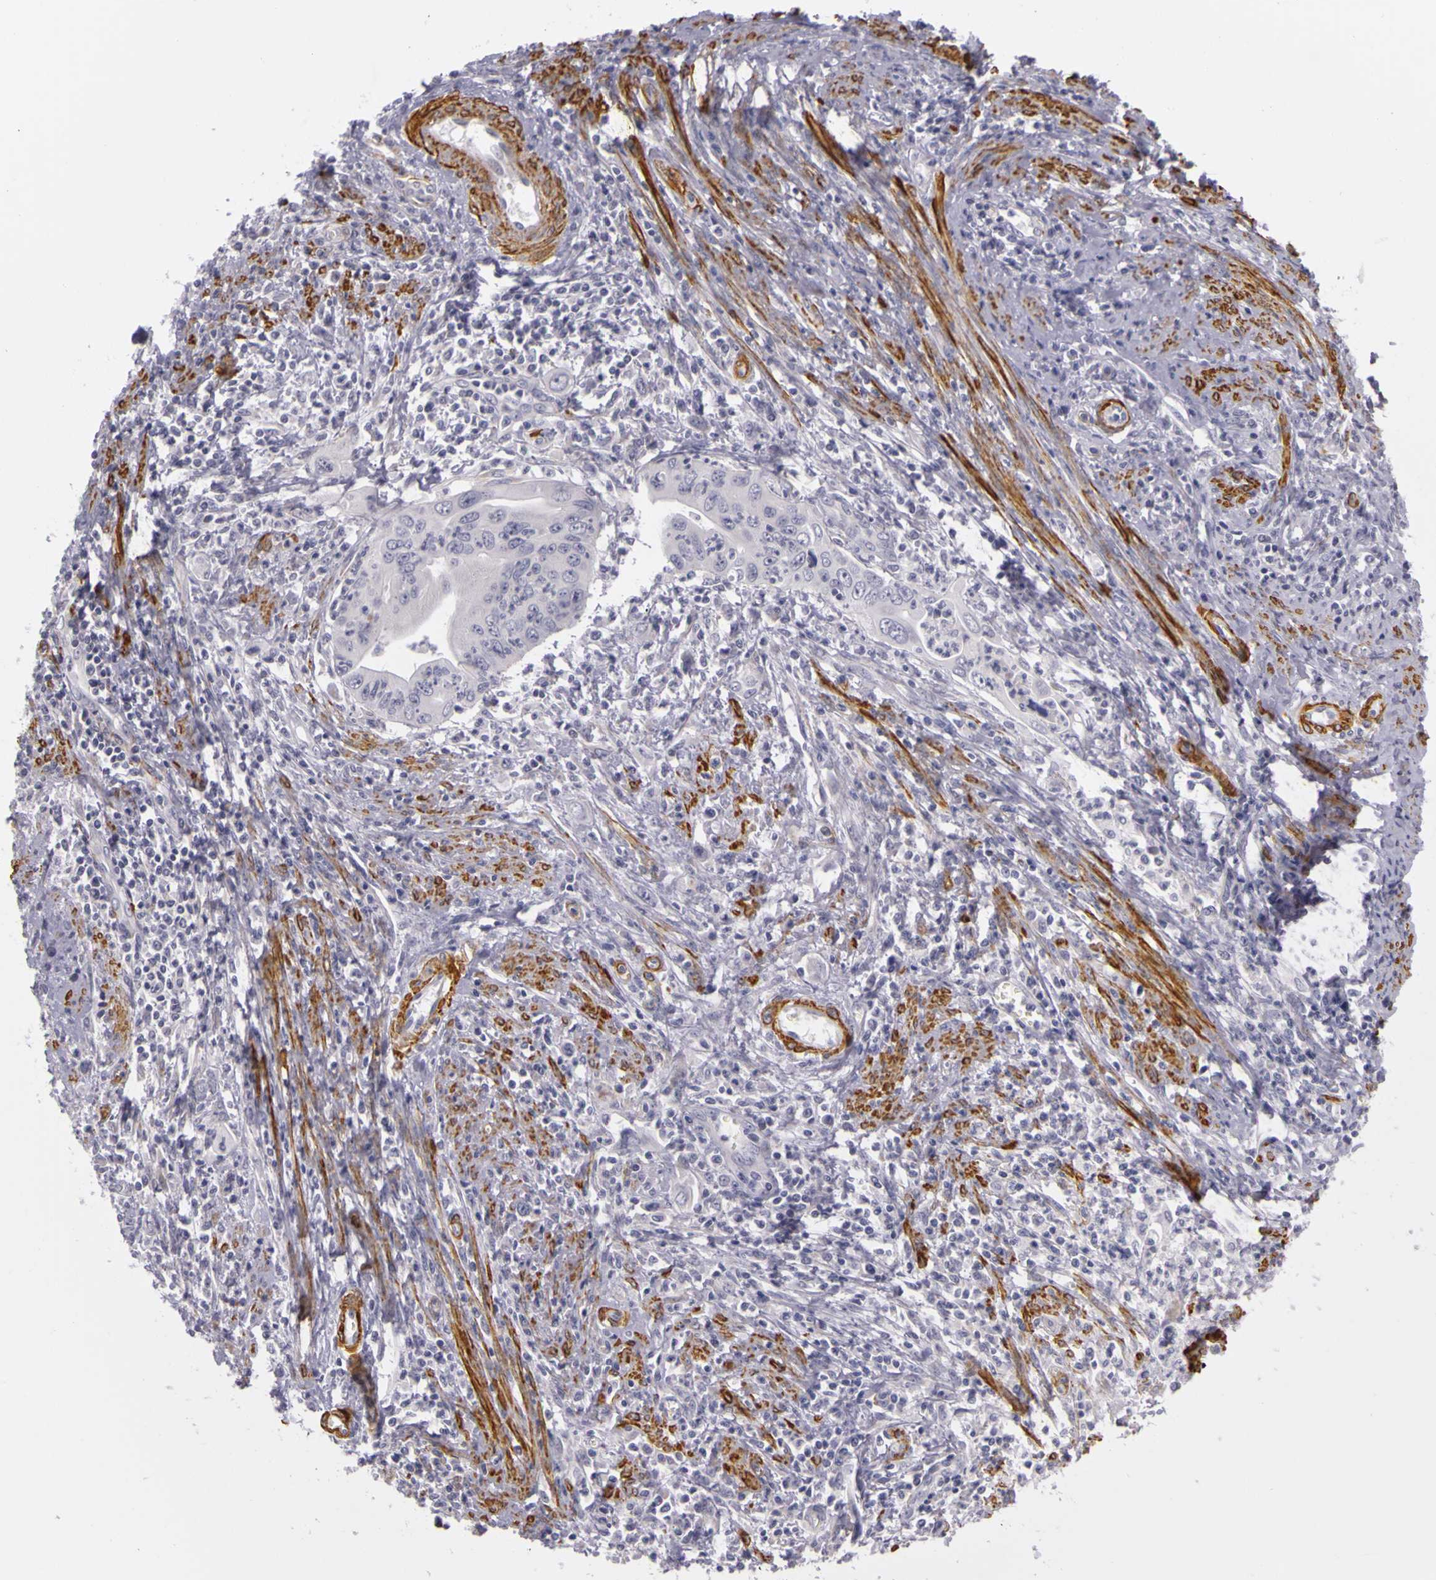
{"staining": {"intensity": "negative", "quantity": "none", "location": "none"}, "tissue": "cervical cancer", "cell_type": "Tumor cells", "image_type": "cancer", "snomed": [{"axis": "morphology", "description": "Normal tissue, NOS"}, {"axis": "morphology", "description": "Adenocarcinoma, NOS"}, {"axis": "topography", "description": "Cervix"}], "caption": "Immunohistochemistry (IHC) micrograph of adenocarcinoma (cervical) stained for a protein (brown), which exhibits no staining in tumor cells.", "gene": "CNTN2", "patient": {"sex": "female", "age": 34}}